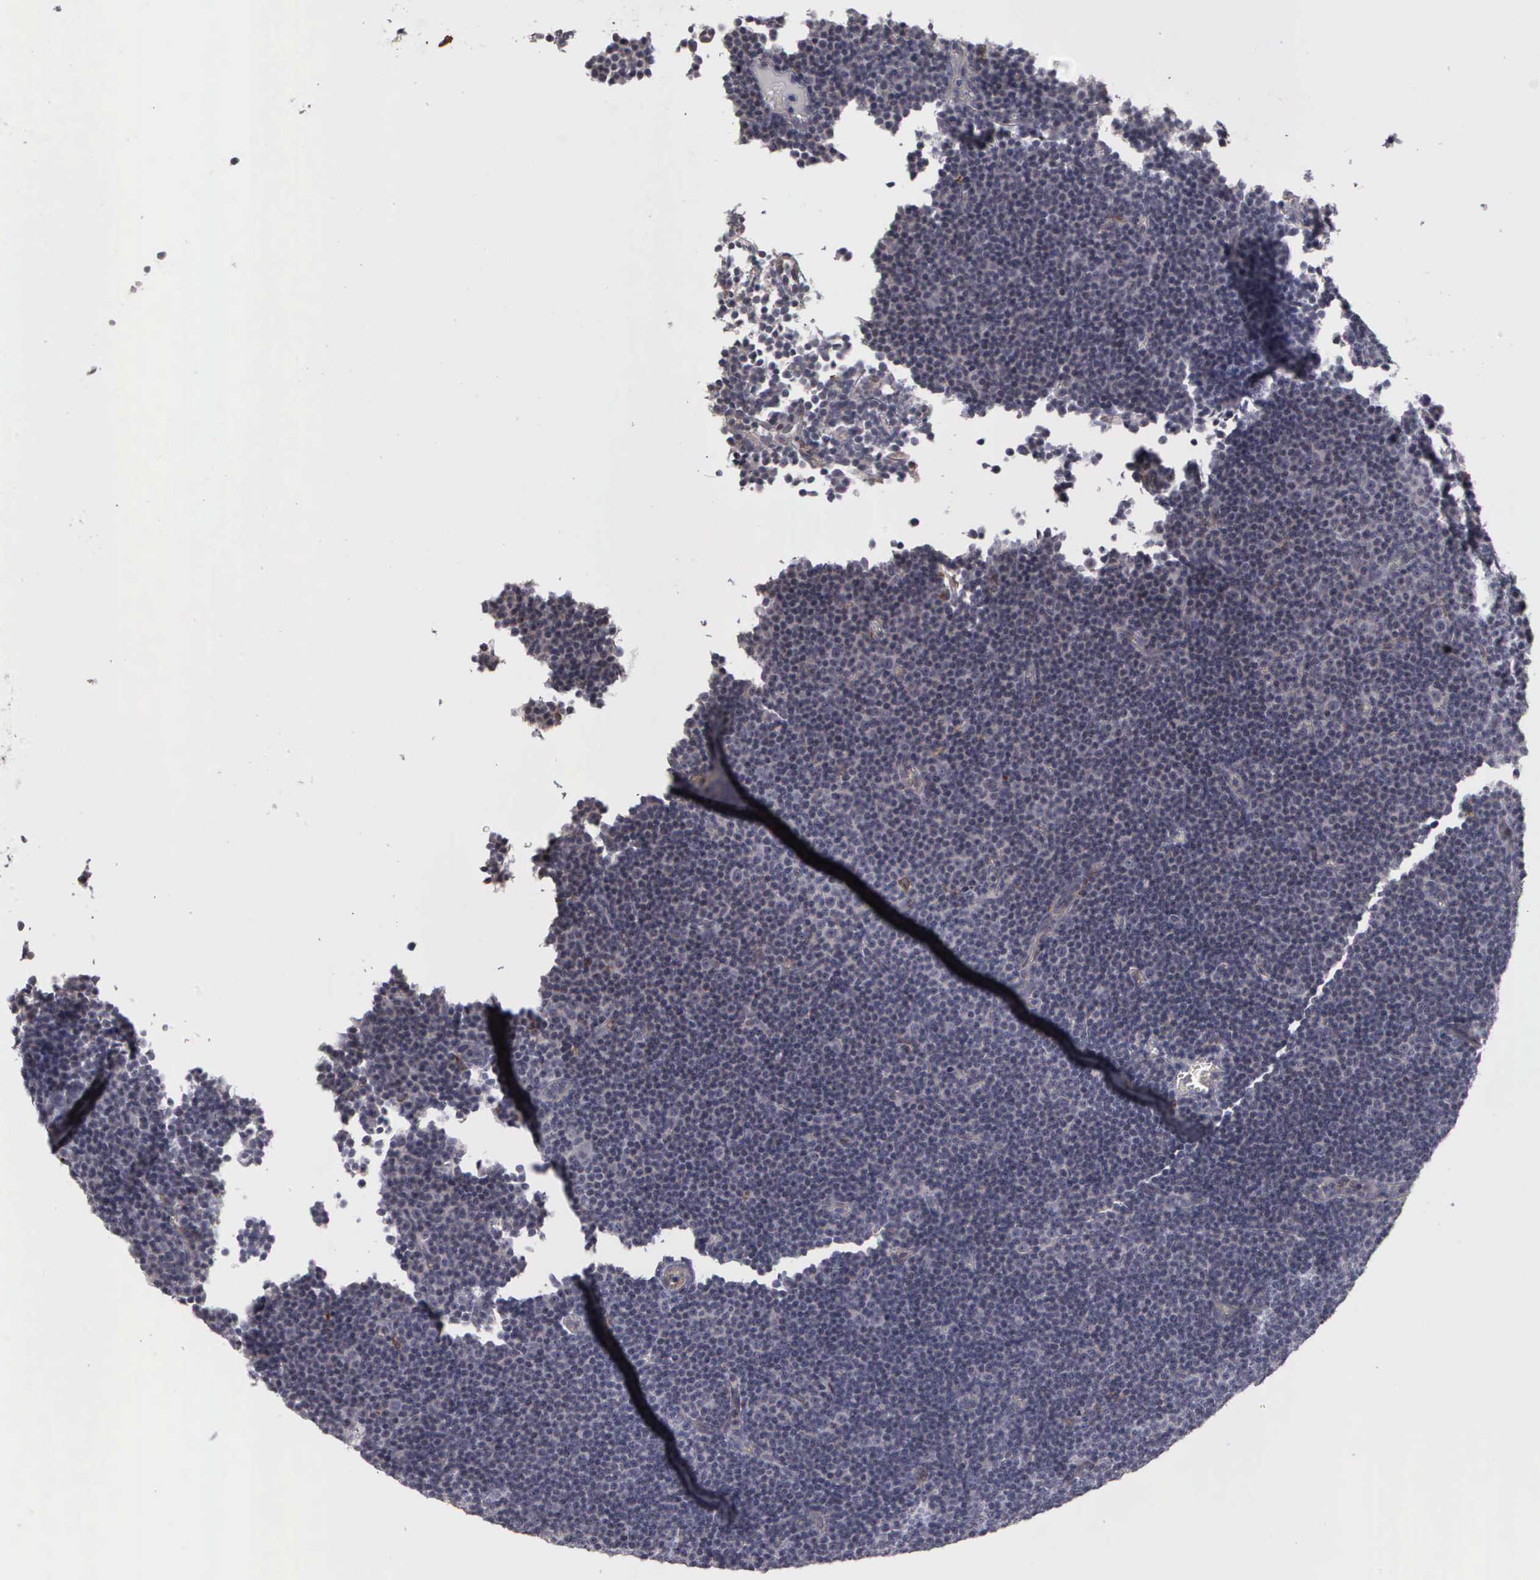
{"staining": {"intensity": "negative", "quantity": "none", "location": "none"}, "tissue": "lymphoma", "cell_type": "Tumor cells", "image_type": "cancer", "snomed": [{"axis": "morphology", "description": "Malignant lymphoma, non-Hodgkin's type, Low grade"}, {"axis": "topography", "description": "Lymph node"}], "caption": "A micrograph of human lymphoma is negative for staining in tumor cells.", "gene": "MMP9", "patient": {"sex": "male", "age": 57}}